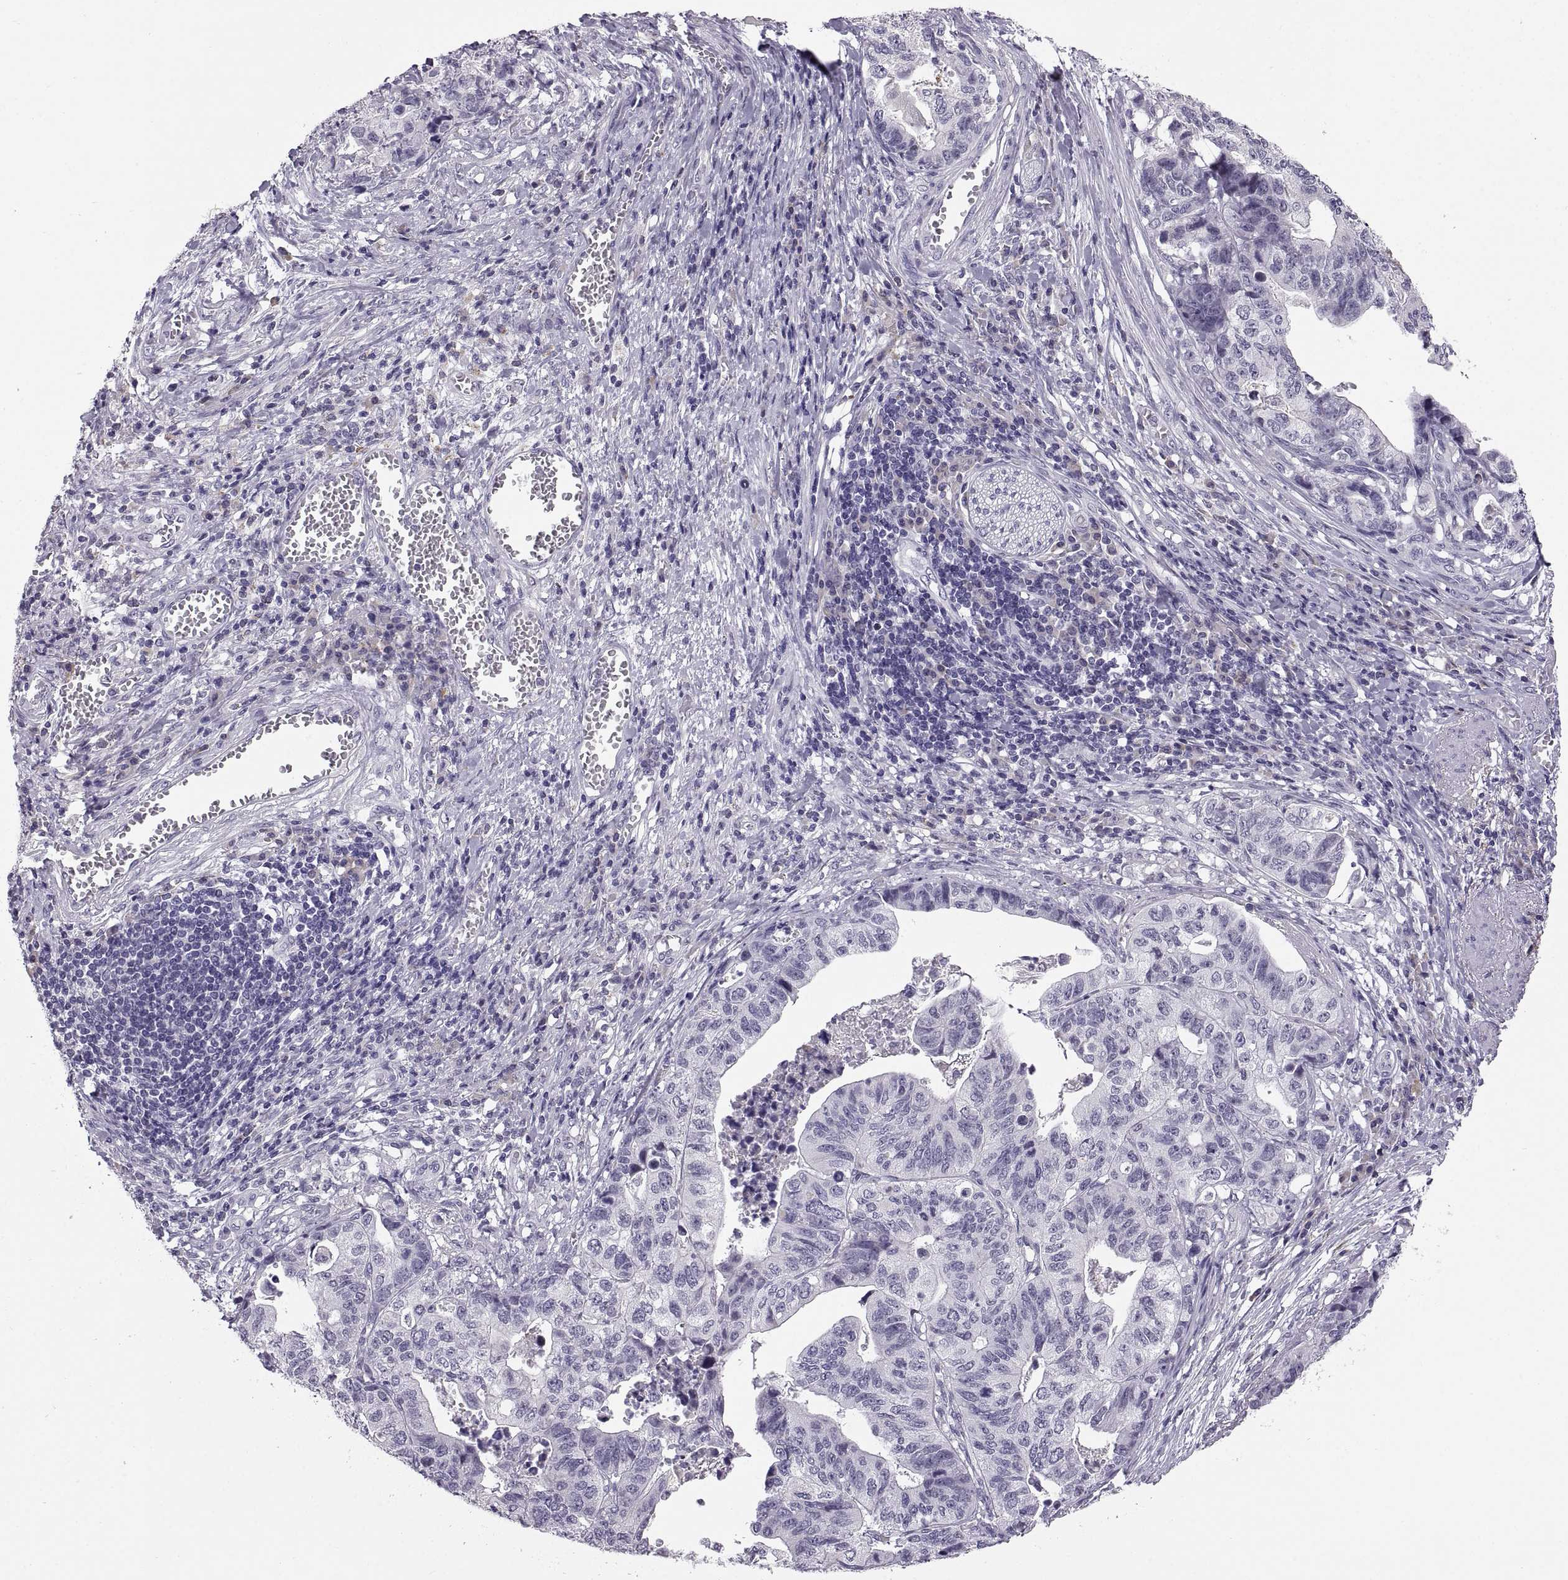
{"staining": {"intensity": "negative", "quantity": "none", "location": "none"}, "tissue": "stomach cancer", "cell_type": "Tumor cells", "image_type": "cancer", "snomed": [{"axis": "morphology", "description": "Adenocarcinoma, NOS"}, {"axis": "topography", "description": "Stomach, upper"}], "caption": "High magnification brightfield microscopy of stomach cancer (adenocarcinoma) stained with DAB (brown) and counterstained with hematoxylin (blue): tumor cells show no significant expression.", "gene": "MAGEB18", "patient": {"sex": "female", "age": 67}}